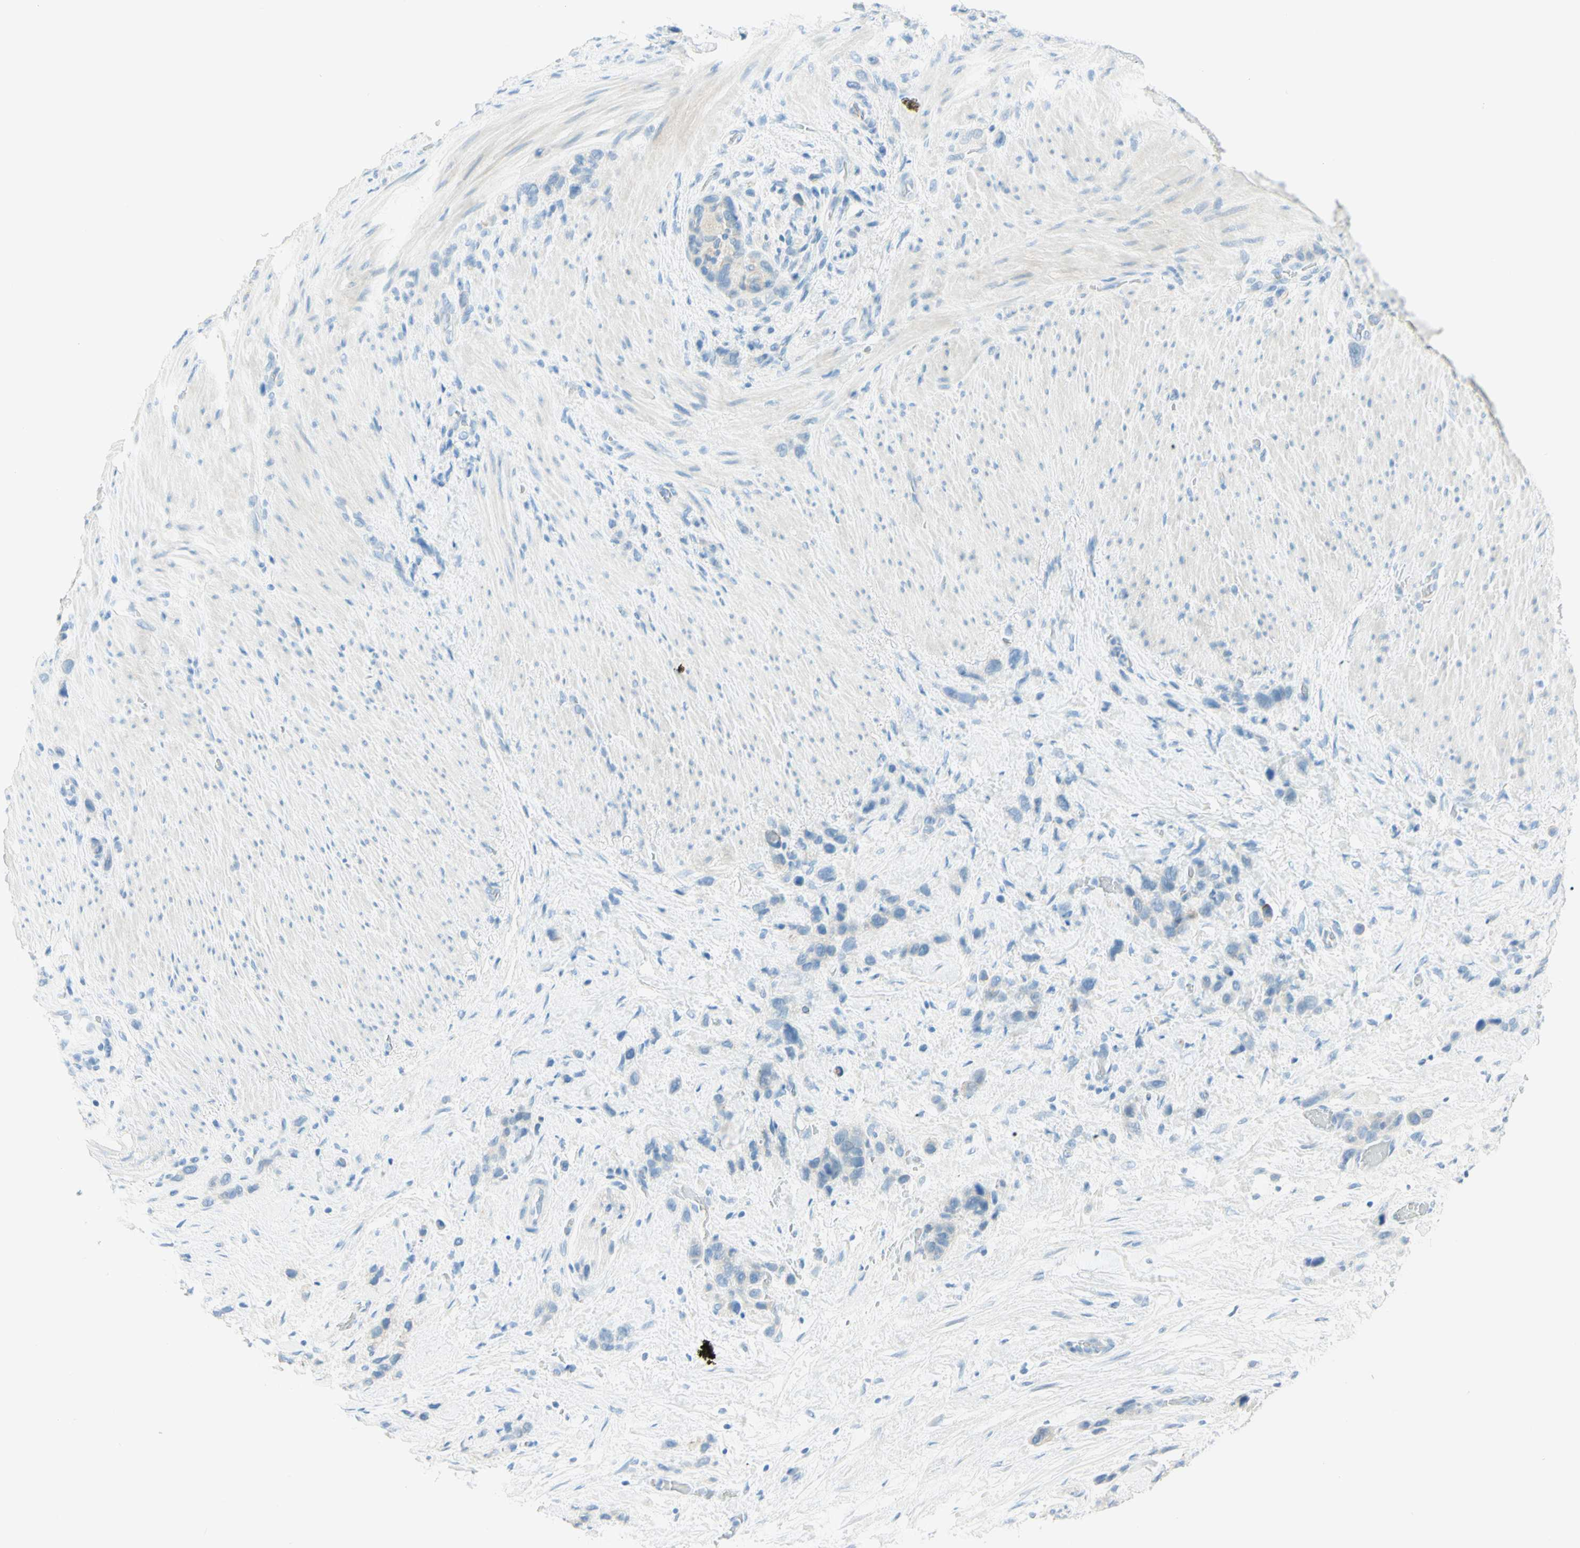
{"staining": {"intensity": "negative", "quantity": "none", "location": "none"}, "tissue": "stomach cancer", "cell_type": "Tumor cells", "image_type": "cancer", "snomed": [{"axis": "morphology", "description": "Adenocarcinoma, NOS"}, {"axis": "morphology", "description": "Adenocarcinoma, High grade"}, {"axis": "topography", "description": "Stomach, upper"}, {"axis": "topography", "description": "Stomach, lower"}], "caption": "This is an immunohistochemistry photomicrograph of human stomach cancer. There is no expression in tumor cells.", "gene": "TMEM132D", "patient": {"sex": "female", "age": 65}}